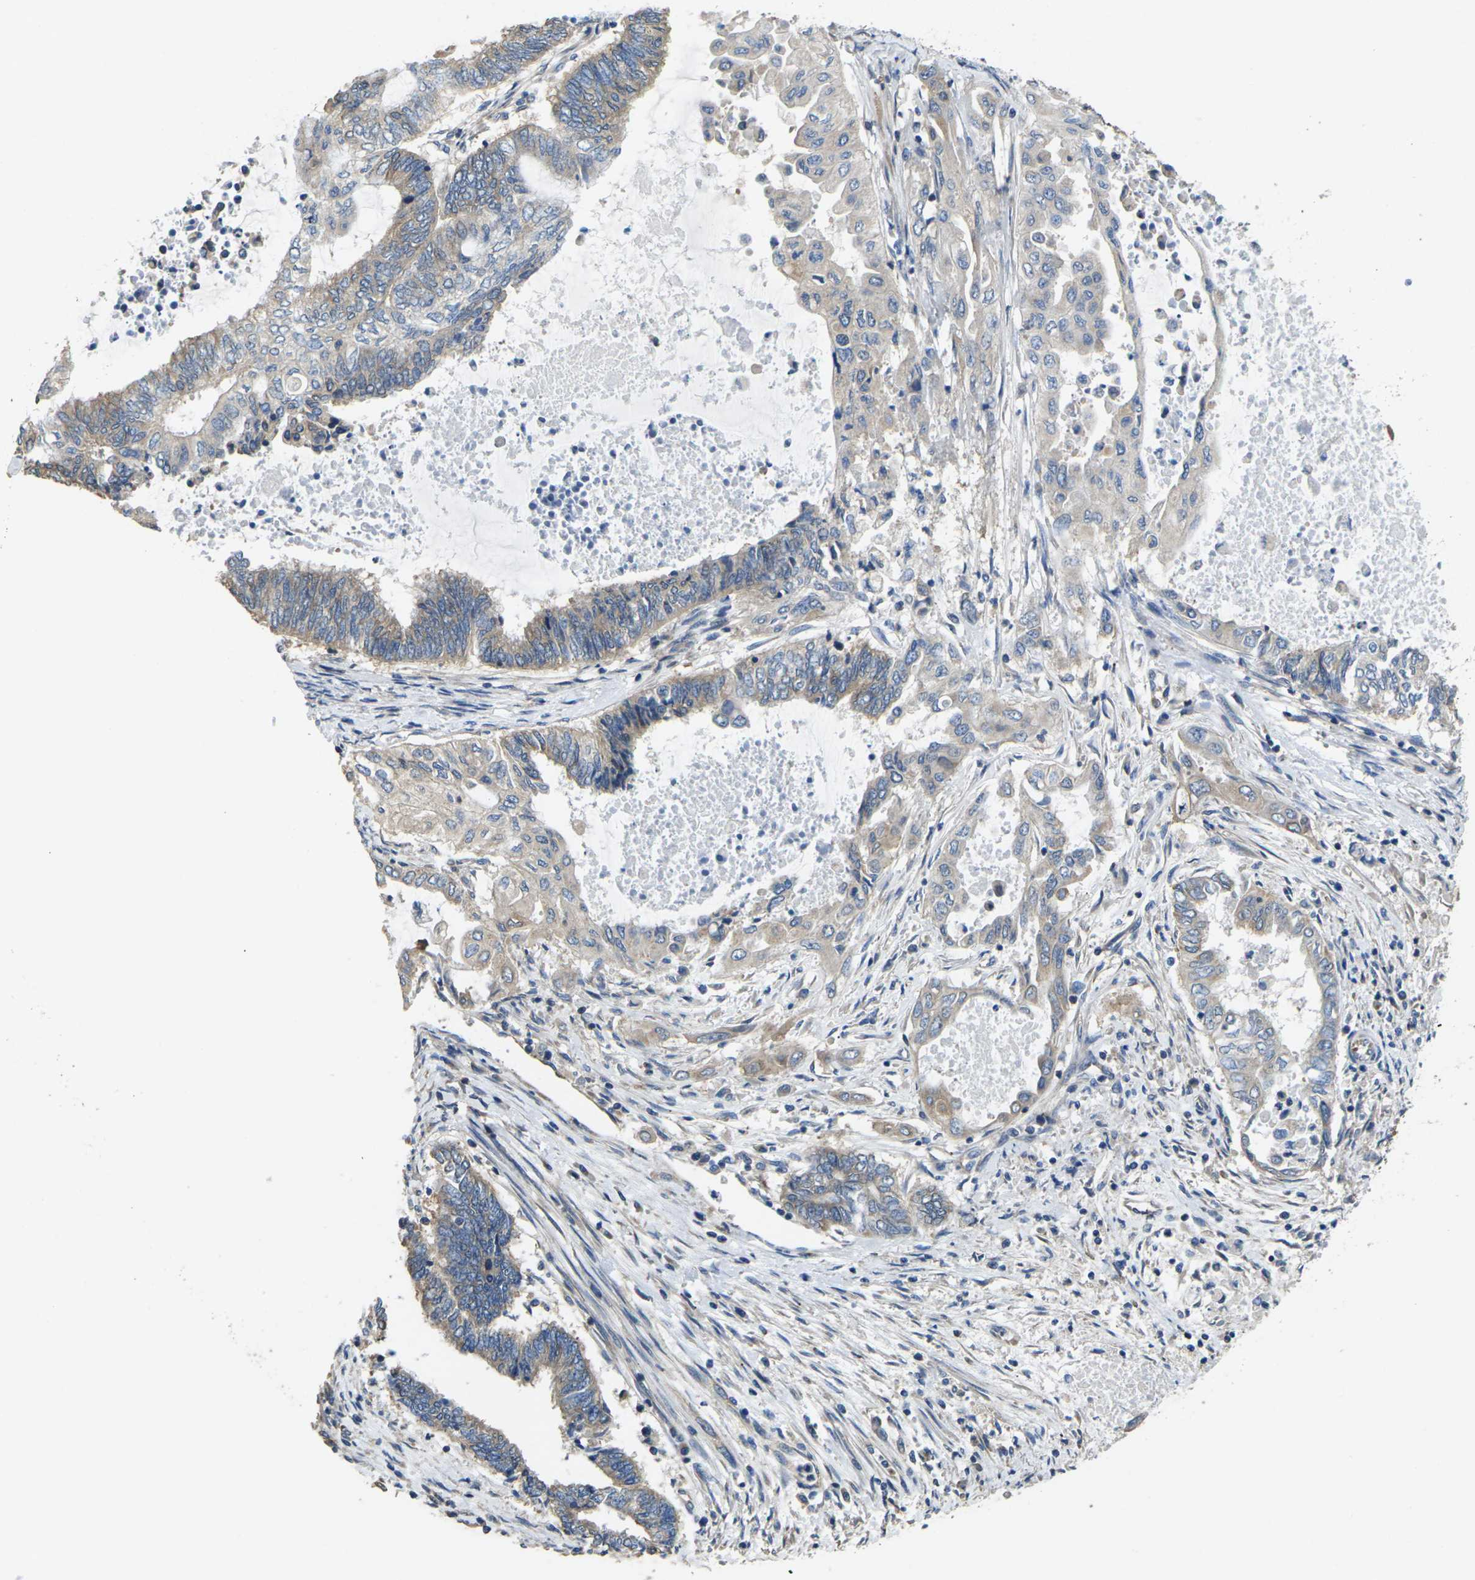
{"staining": {"intensity": "weak", "quantity": "<25%", "location": "cytoplasmic/membranous"}, "tissue": "endometrial cancer", "cell_type": "Tumor cells", "image_type": "cancer", "snomed": [{"axis": "morphology", "description": "Adenocarcinoma, NOS"}, {"axis": "topography", "description": "Uterus"}, {"axis": "topography", "description": "Endometrium"}], "caption": "Immunohistochemistry image of neoplastic tissue: human endometrial cancer (adenocarcinoma) stained with DAB demonstrates no significant protein positivity in tumor cells.", "gene": "TMCC2", "patient": {"sex": "female", "age": 70}}